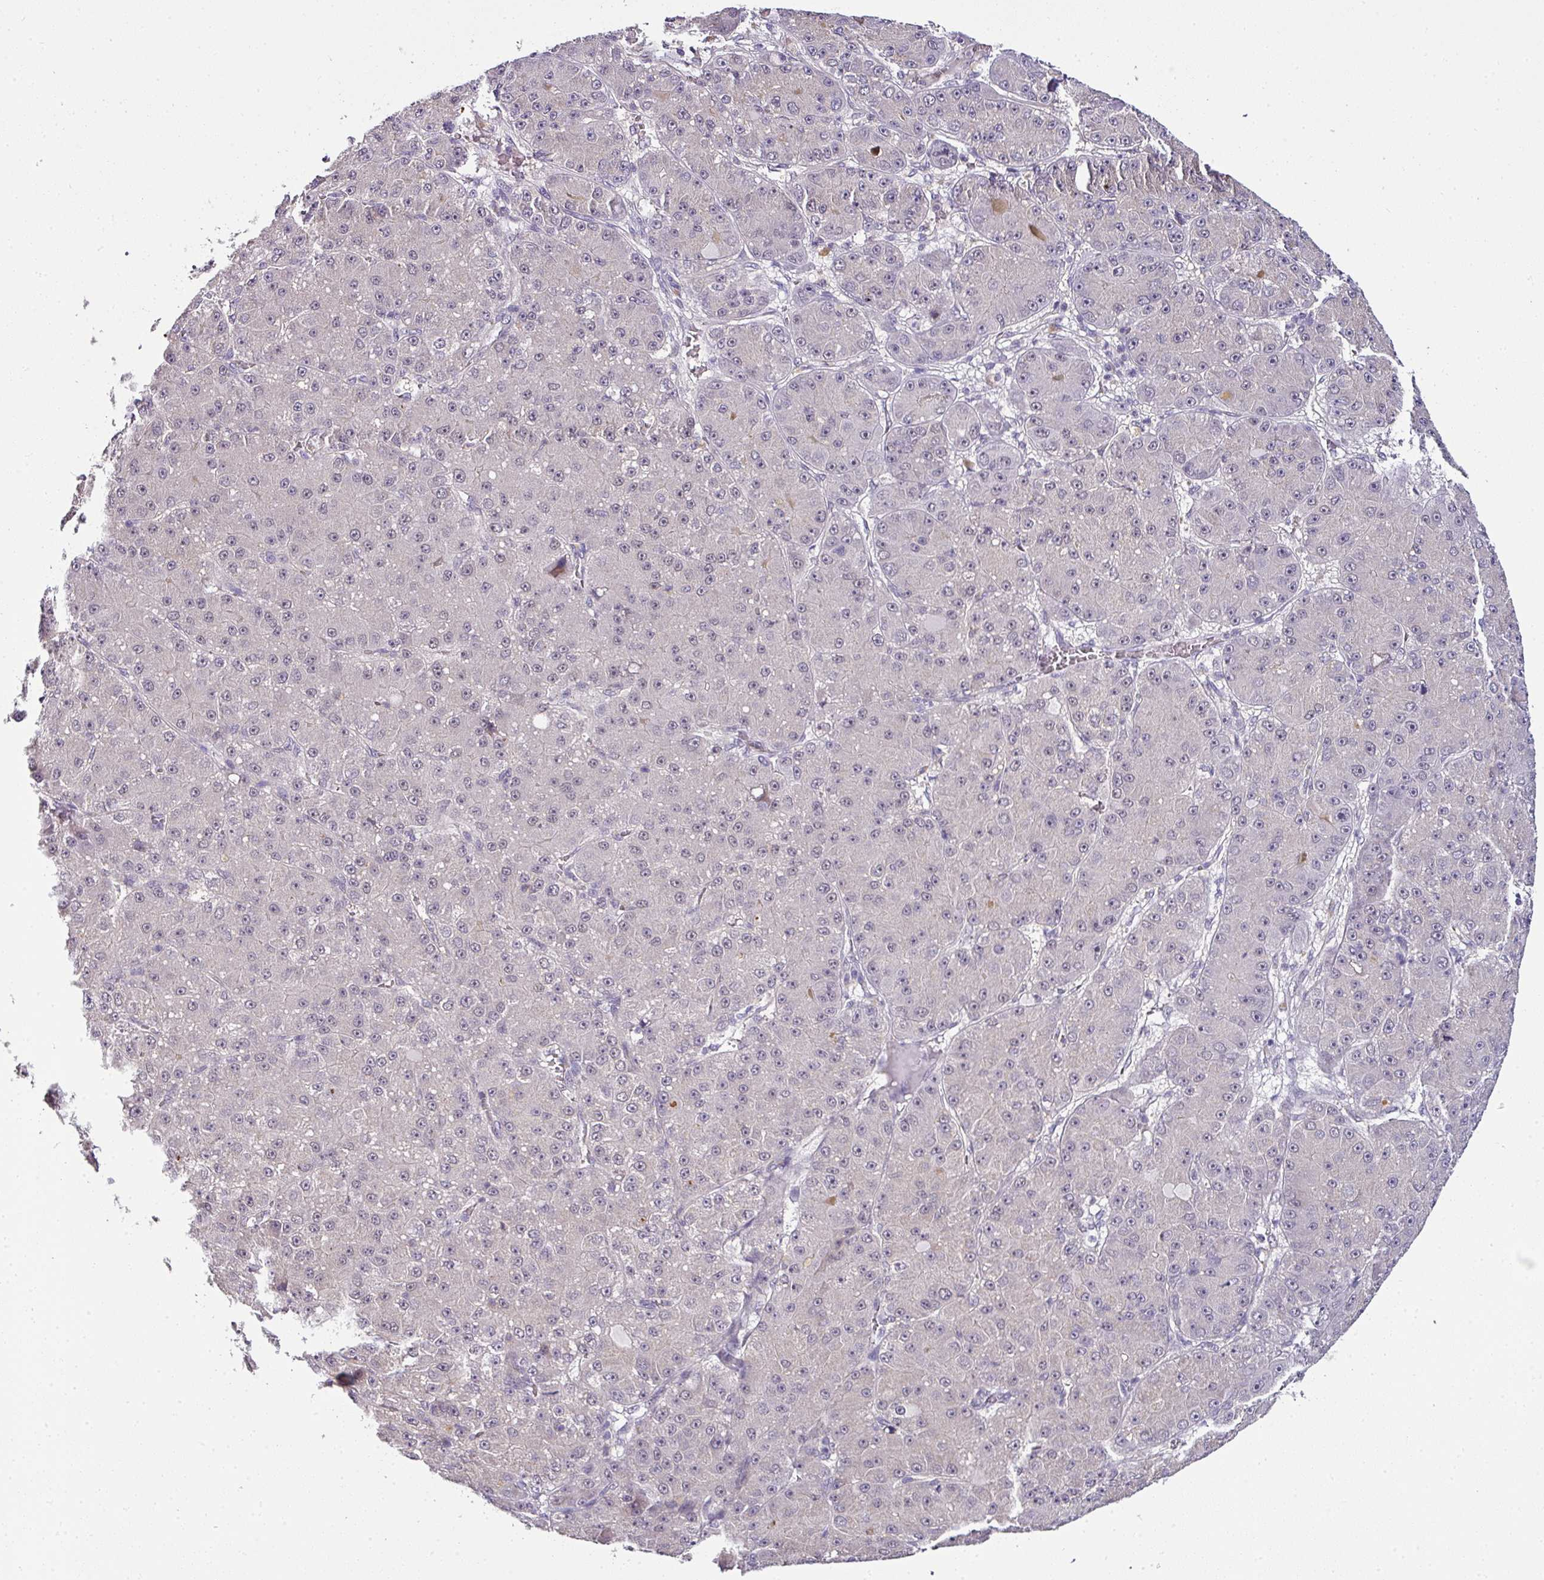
{"staining": {"intensity": "negative", "quantity": "none", "location": "none"}, "tissue": "liver cancer", "cell_type": "Tumor cells", "image_type": "cancer", "snomed": [{"axis": "morphology", "description": "Carcinoma, Hepatocellular, NOS"}, {"axis": "topography", "description": "Liver"}], "caption": "Photomicrograph shows no protein staining in tumor cells of liver cancer tissue.", "gene": "NAPSA", "patient": {"sex": "male", "age": 67}}